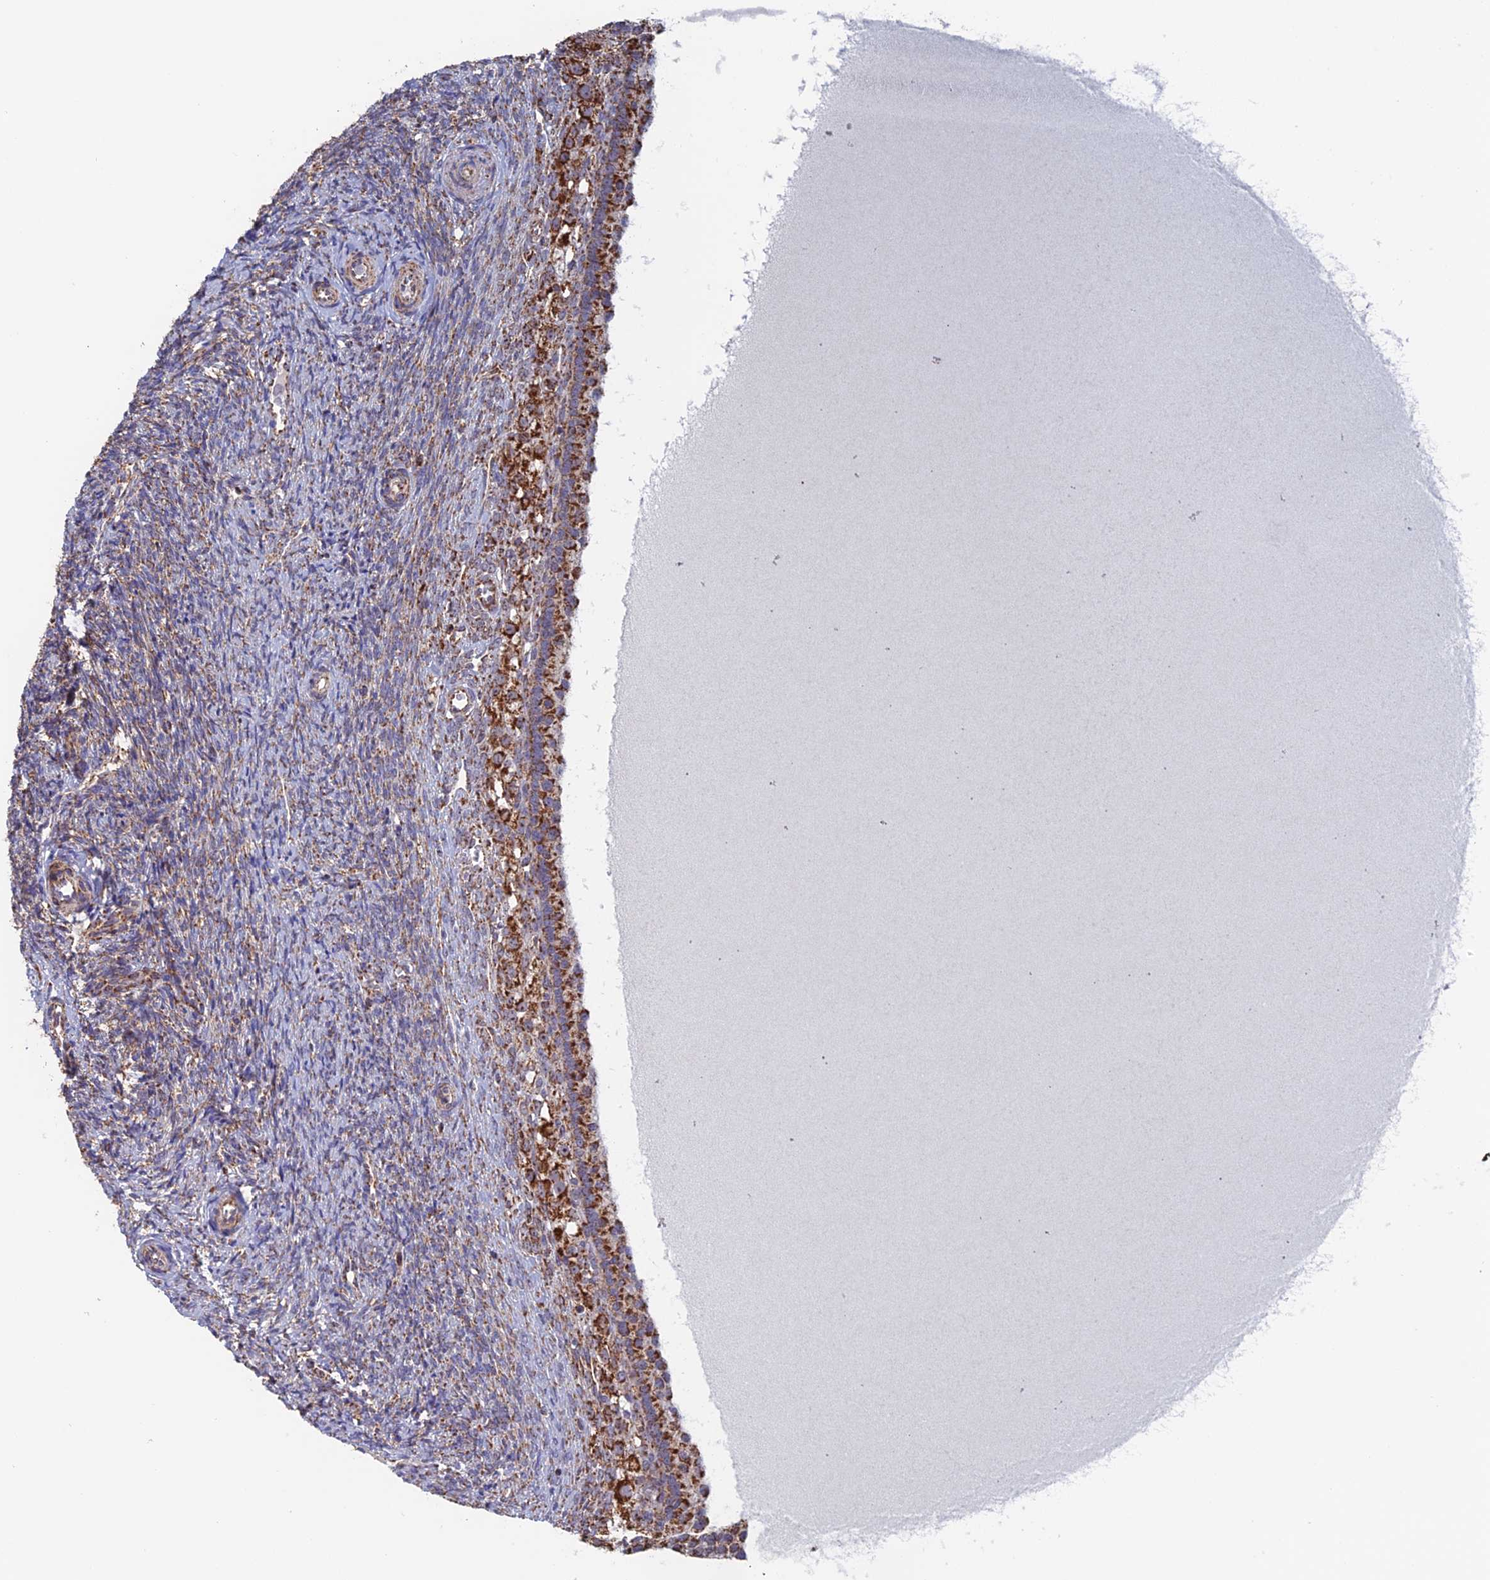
{"staining": {"intensity": "moderate", "quantity": "<25%", "location": "cytoplasmic/membranous"}, "tissue": "ovary", "cell_type": "Ovarian stroma cells", "image_type": "normal", "snomed": [{"axis": "morphology", "description": "Normal tissue, NOS"}, {"axis": "topography", "description": "Ovary"}], "caption": "Protein staining reveals moderate cytoplasmic/membranous positivity in about <25% of ovarian stroma cells in unremarkable ovary.", "gene": "DTYMK", "patient": {"sex": "female", "age": 41}}